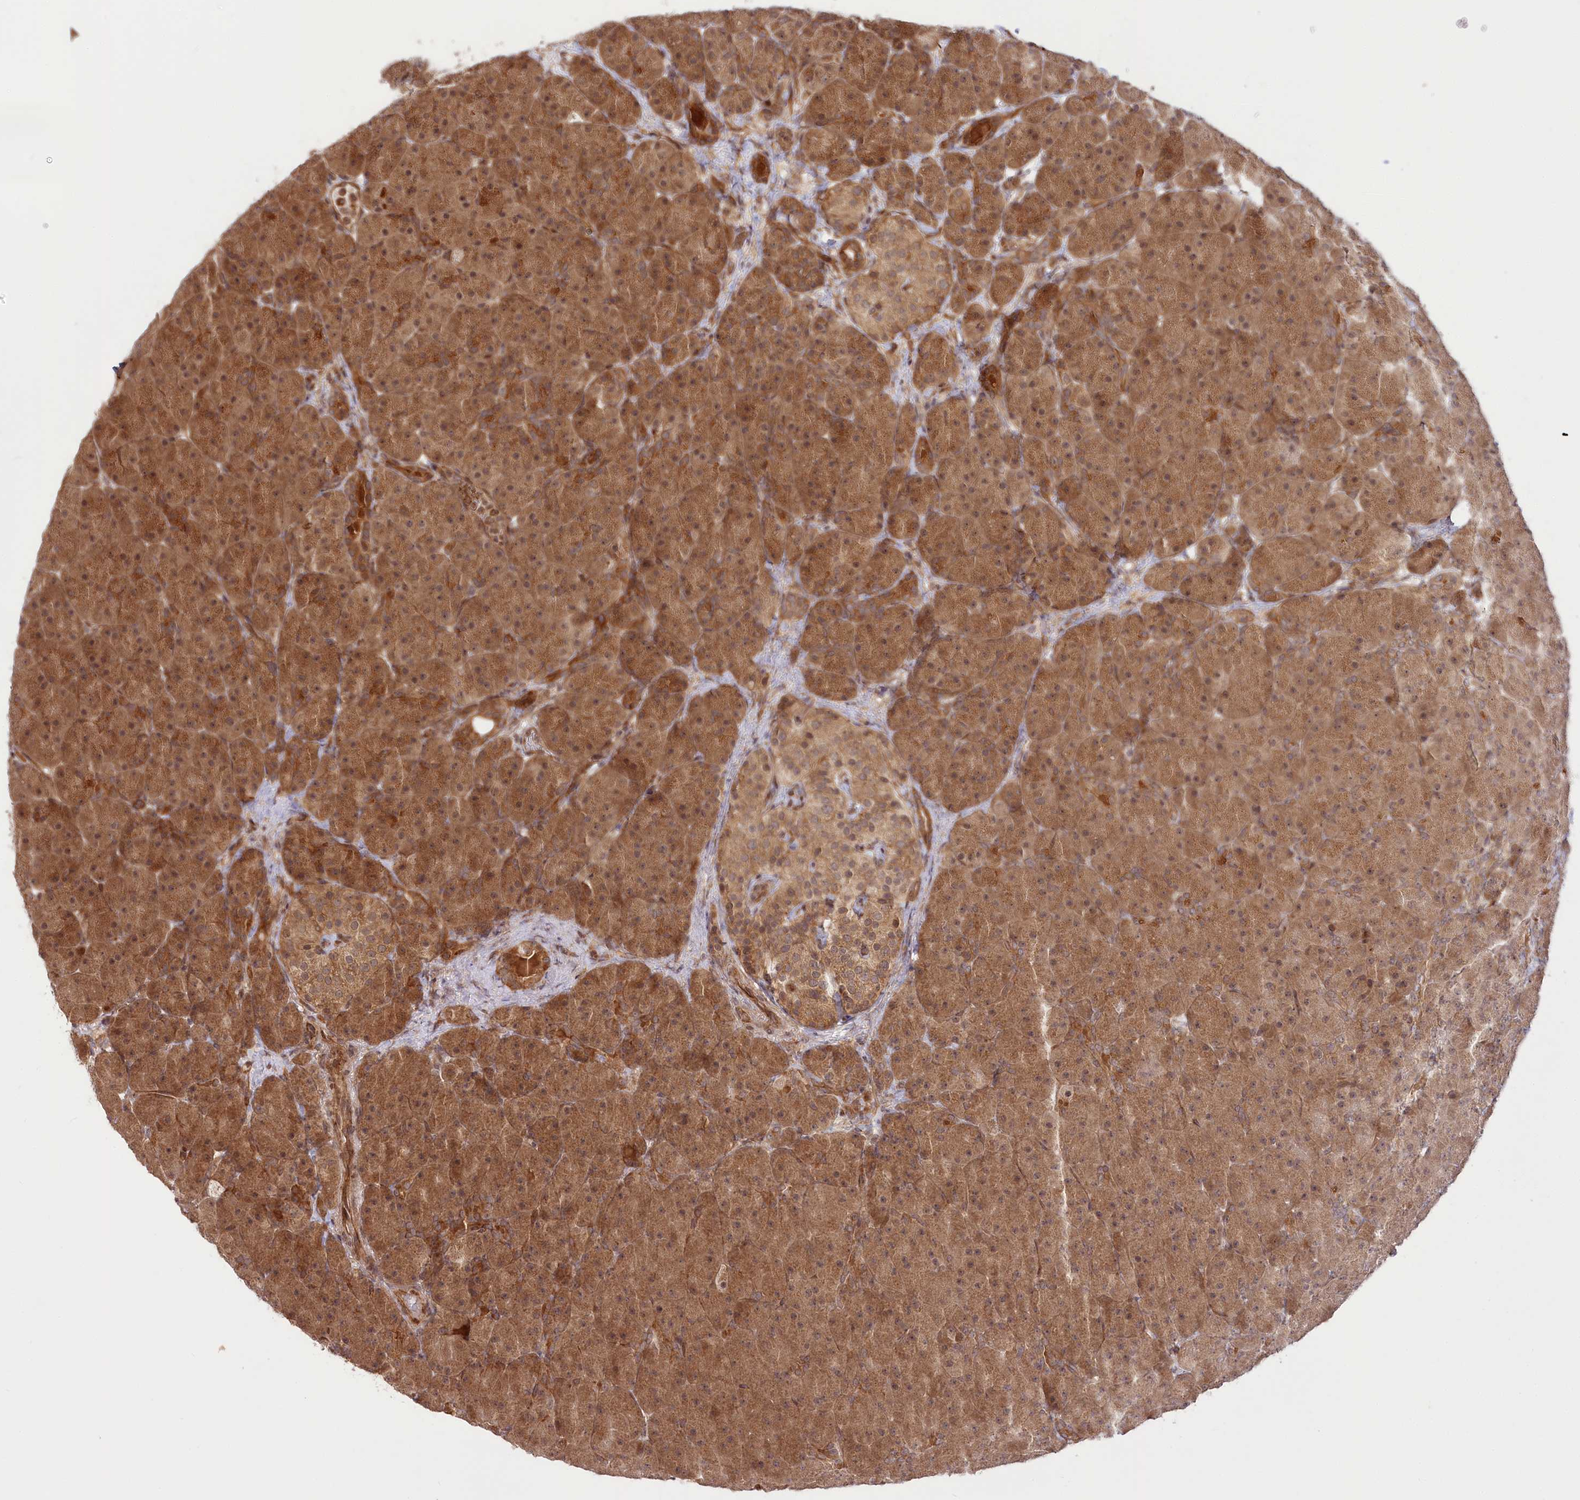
{"staining": {"intensity": "strong", "quantity": ">75%", "location": "cytoplasmic/membranous"}, "tissue": "pancreas", "cell_type": "Exocrine glandular cells", "image_type": "normal", "snomed": [{"axis": "morphology", "description": "Normal tissue, NOS"}, {"axis": "topography", "description": "Pancreas"}], "caption": "Human pancreas stained for a protein (brown) demonstrates strong cytoplasmic/membranous positive expression in approximately >75% of exocrine glandular cells.", "gene": "CEP70", "patient": {"sex": "male", "age": 66}}